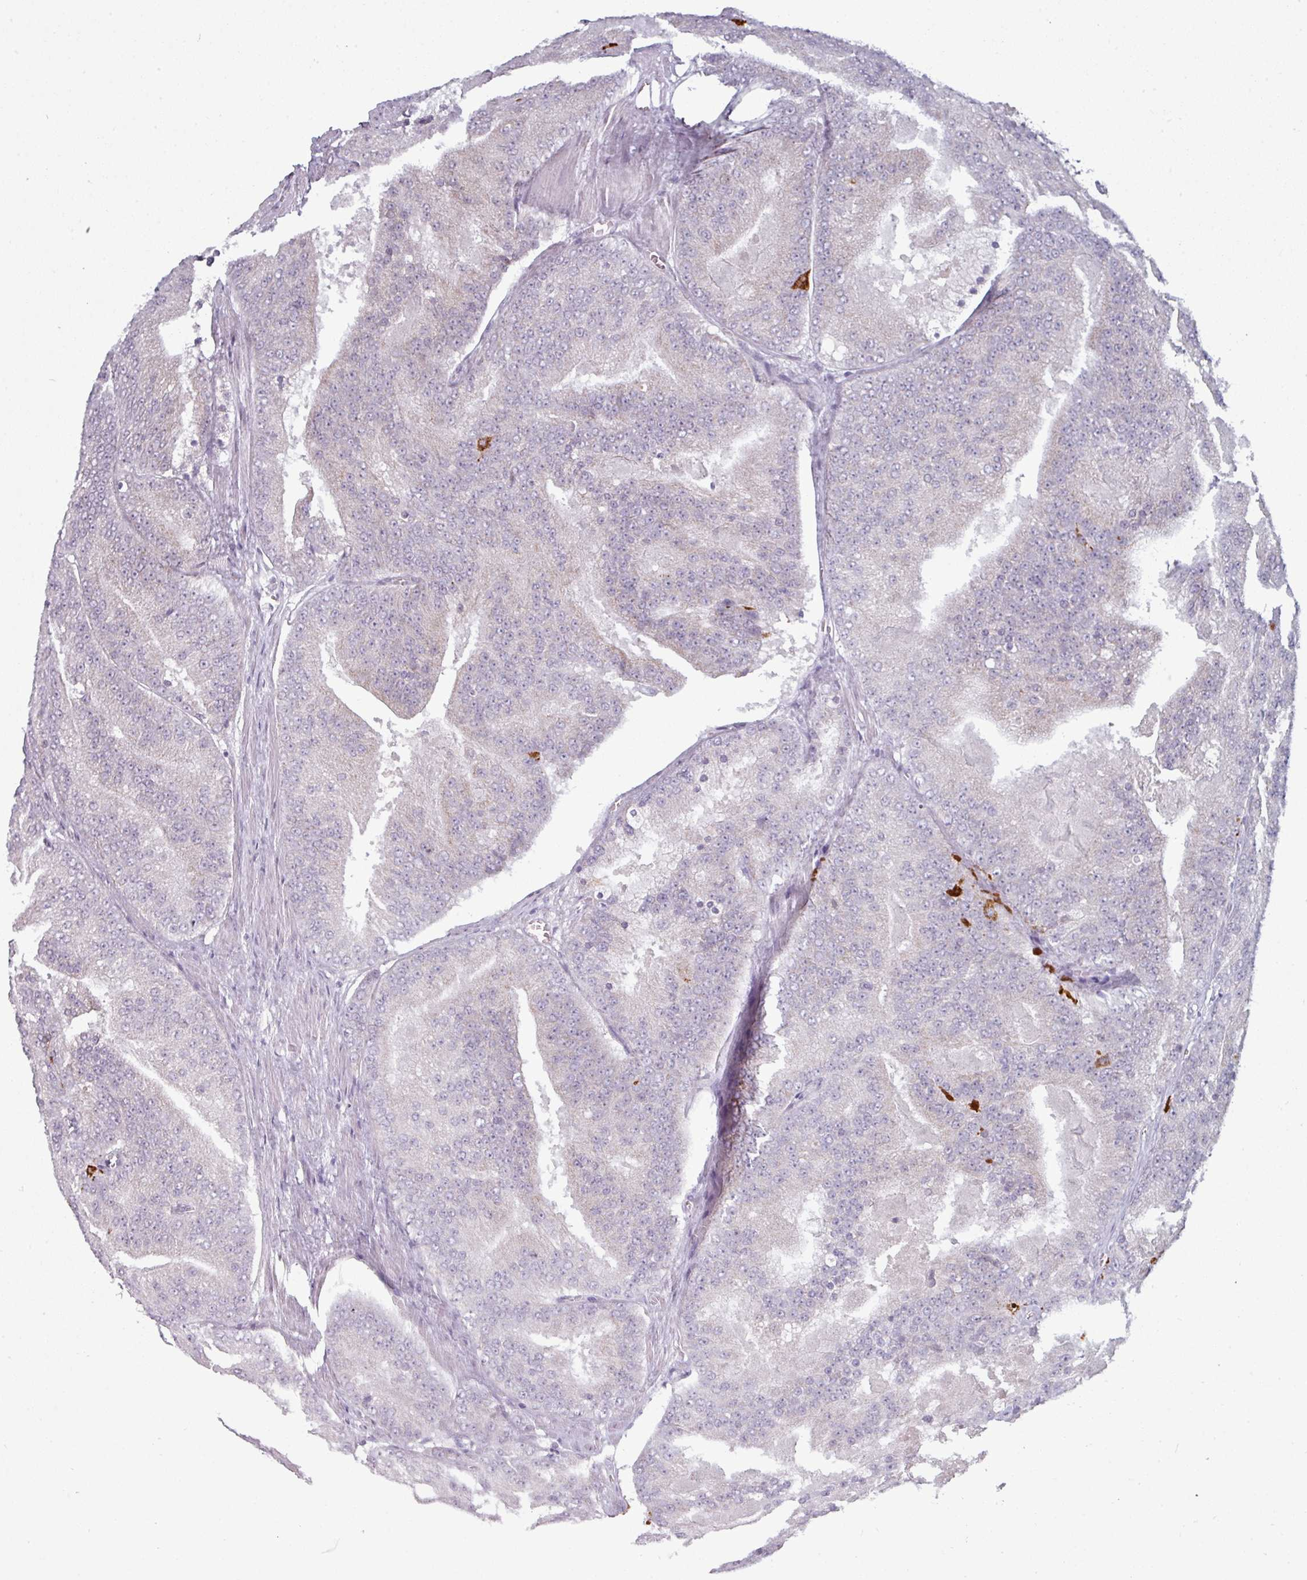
{"staining": {"intensity": "negative", "quantity": "none", "location": "none"}, "tissue": "prostate cancer", "cell_type": "Tumor cells", "image_type": "cancer", "snomed": [{"axis": "morphology", "description": "Adenocarcinoma, High grade"}, {"axis": "topography", "description": "Prostate"}], "caption": "DAB (3,3'-diaminobenzidine) immunohistochemical staining of human prostate cancer displays no significant positivity in tumor cells. (Stains: DAB IHC with hematoxylin counter stain, Microscopy: brightfield microscopy at high magnification).", "gene": "ZNF615", "patient": {"sex": "male", "age": 61}}